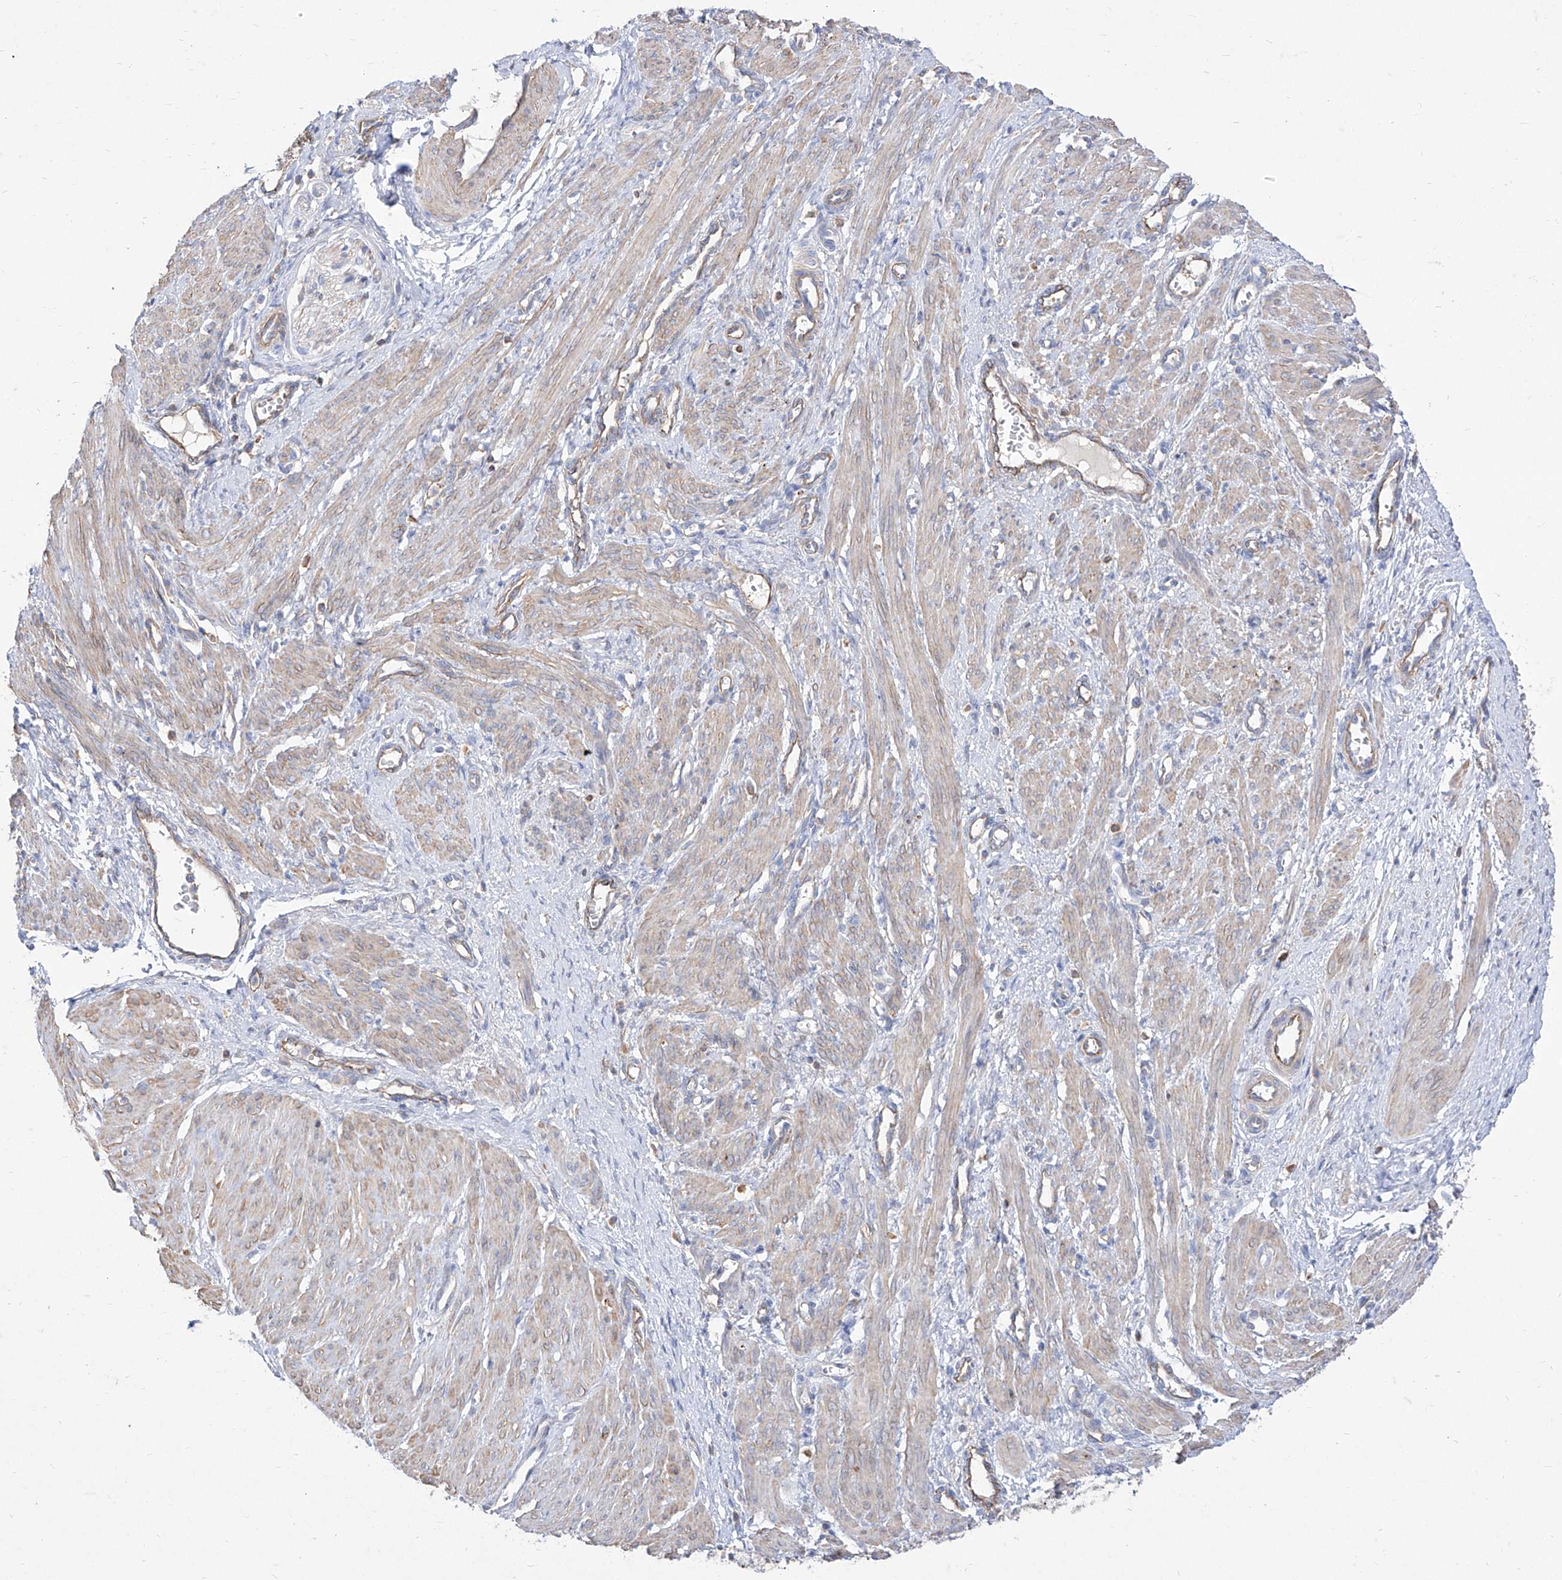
{"staining": {"intensity": "weak", "quantity": "25%-75%", "location": "cytoplasmic/membranous"}, "tissue": "smooth muscle", "cell_type": "Smooth muscle cells", "image_type": "normal", "snomed": [{"axis": "morphology", "description": "Normal tissue, NOS"}, {"axis": "topography", "description": "Endometrium"}], "caption": "IHC of normal smooth muscle reveals low levels of weak cytoplasmic/membranous staining in about 25%-75% of smooth muscle cells. (DAB (3,3'-diaminobenzidine) IHC with brightfield microscopy, high magnification).", "gene": "C1orf74", "patient": {"sex": "female", "age": 33}}